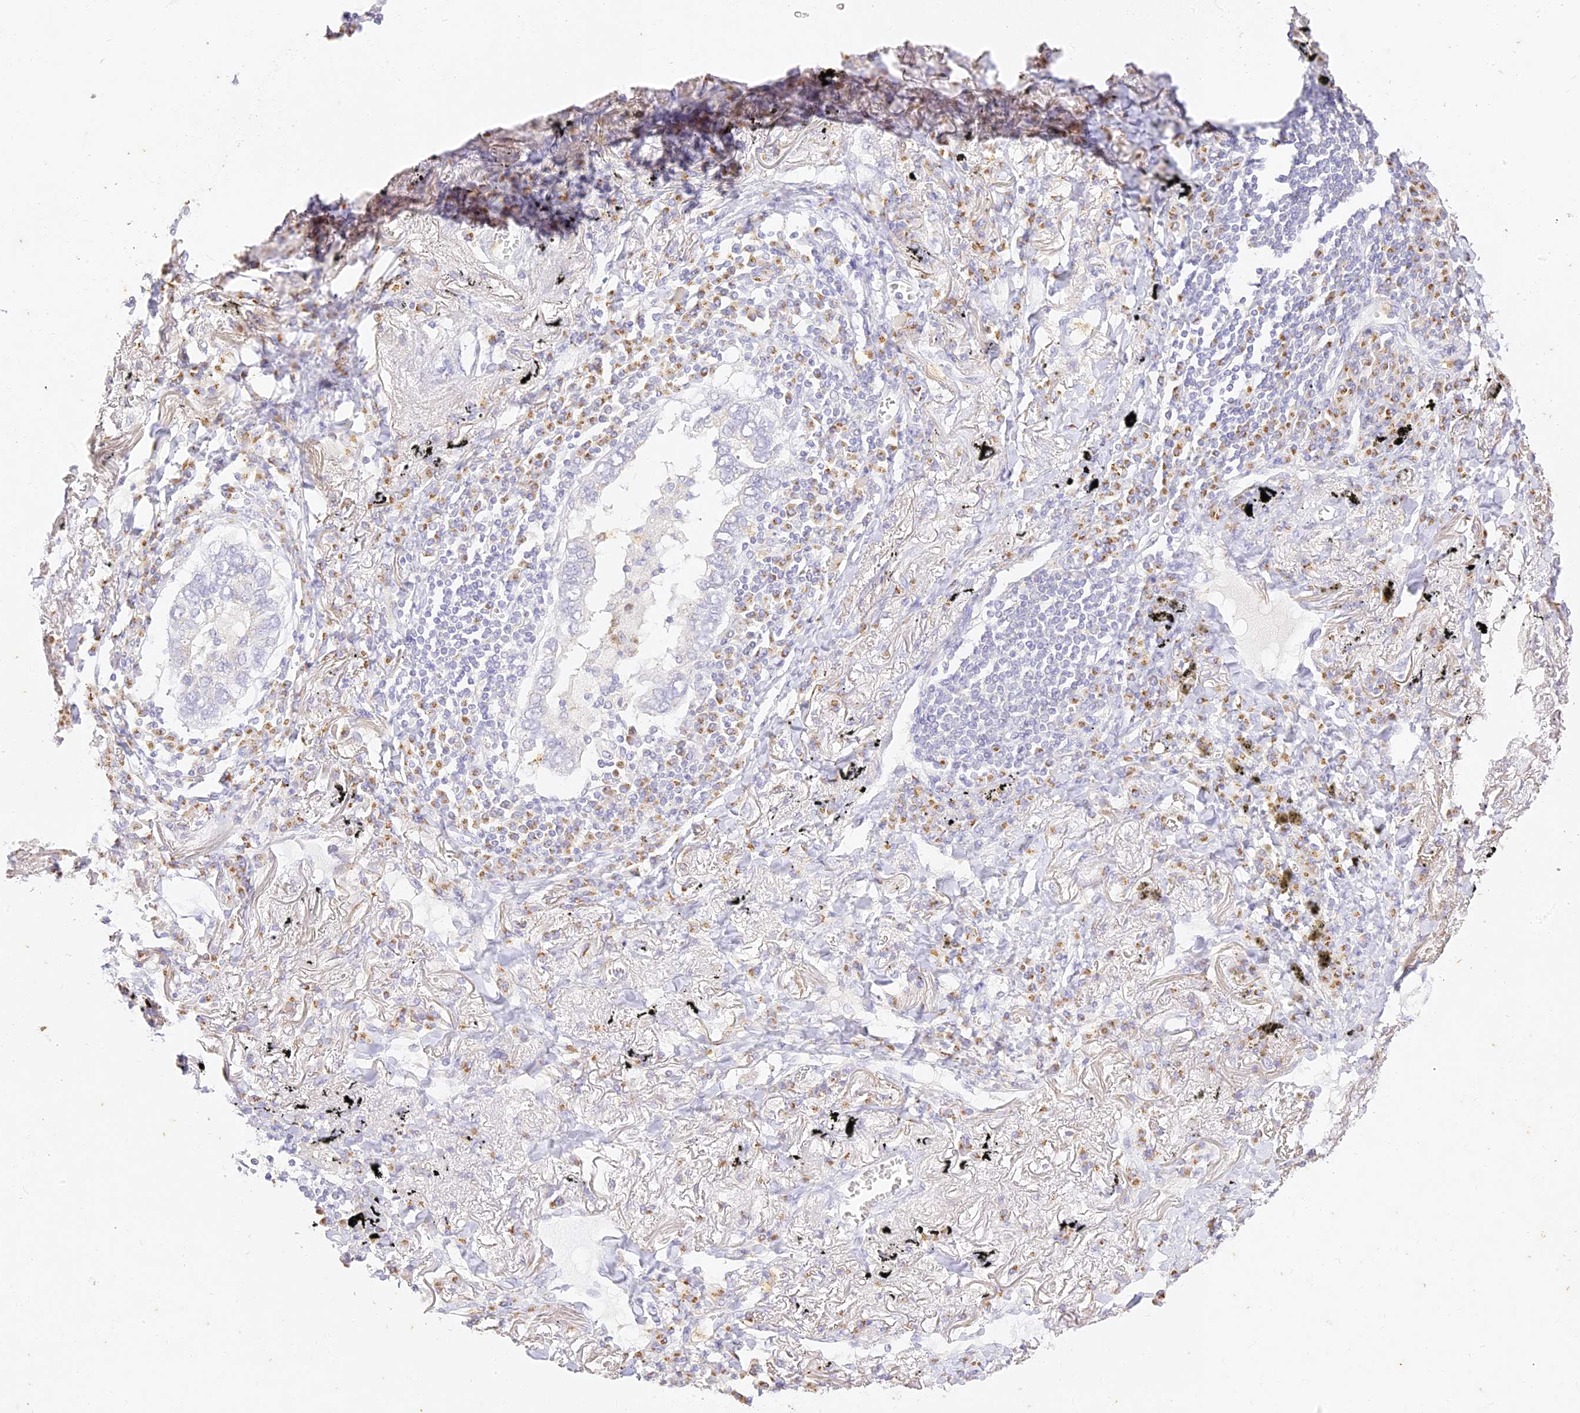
{"staining": {"intensity": "negative", "quantity": "none", "location": "none"}, "tissue": "lung cancer", "cell_type": "Tumor cells", "image_type": "cancer", "snomed": [{"axis": "morphology", "description": "Adenocarcinoma, NOS"}, {"axis": "topography", "description": "Lung"}], "caption": "A high-resolution micrograph shows immunohistochemistry (IHC) staining of adenocarcinoma (lung), which displays no significant expression in tumor cells.", "gene": "SEC13", "patient": {"sex": "male", "age": 65}}